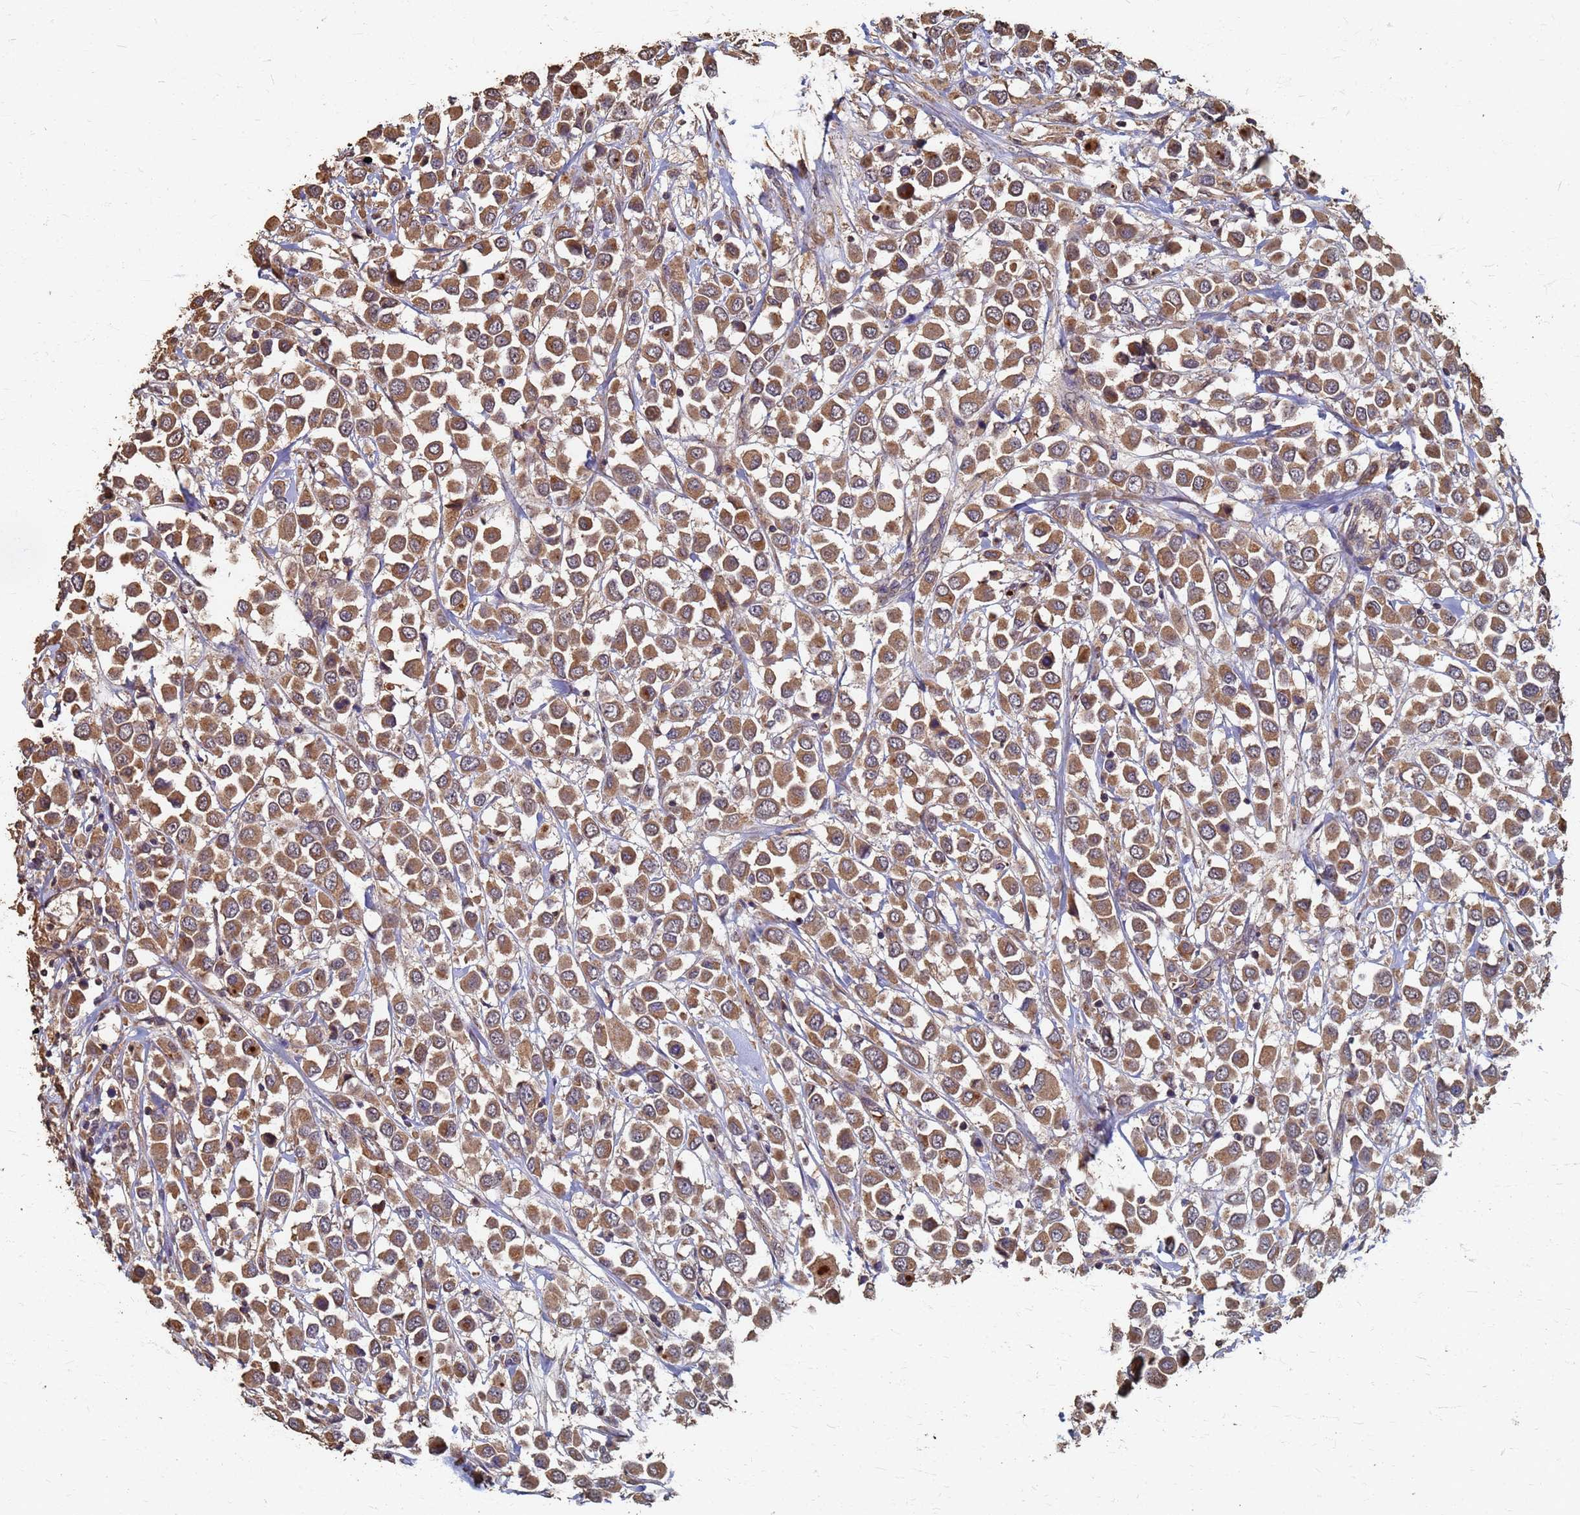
{"staining": {"intensity": "moderate", "quantity": ">75%", "location": "cytoplasmic/membranous"}, "tissue": "breast cancer", "cell_type": "Tumor cells", "image_type": "cancer", "snomed": [{"axis": "morphology", "description": "Duct carcinoma"}, {"axis": "topography", "description": "Breast"}], "caption": "Invasive ductal carcinoma (breast) was stained to show a protein in brown. There is medium levels of moderate cytoplasmic/membranous expression in about >75% of tumor cells. The protein of interest is shown in brown color, while the nuclei are stained blue.", "gene": "DPH5", "patient": {"sex": "female", "age": 61}}